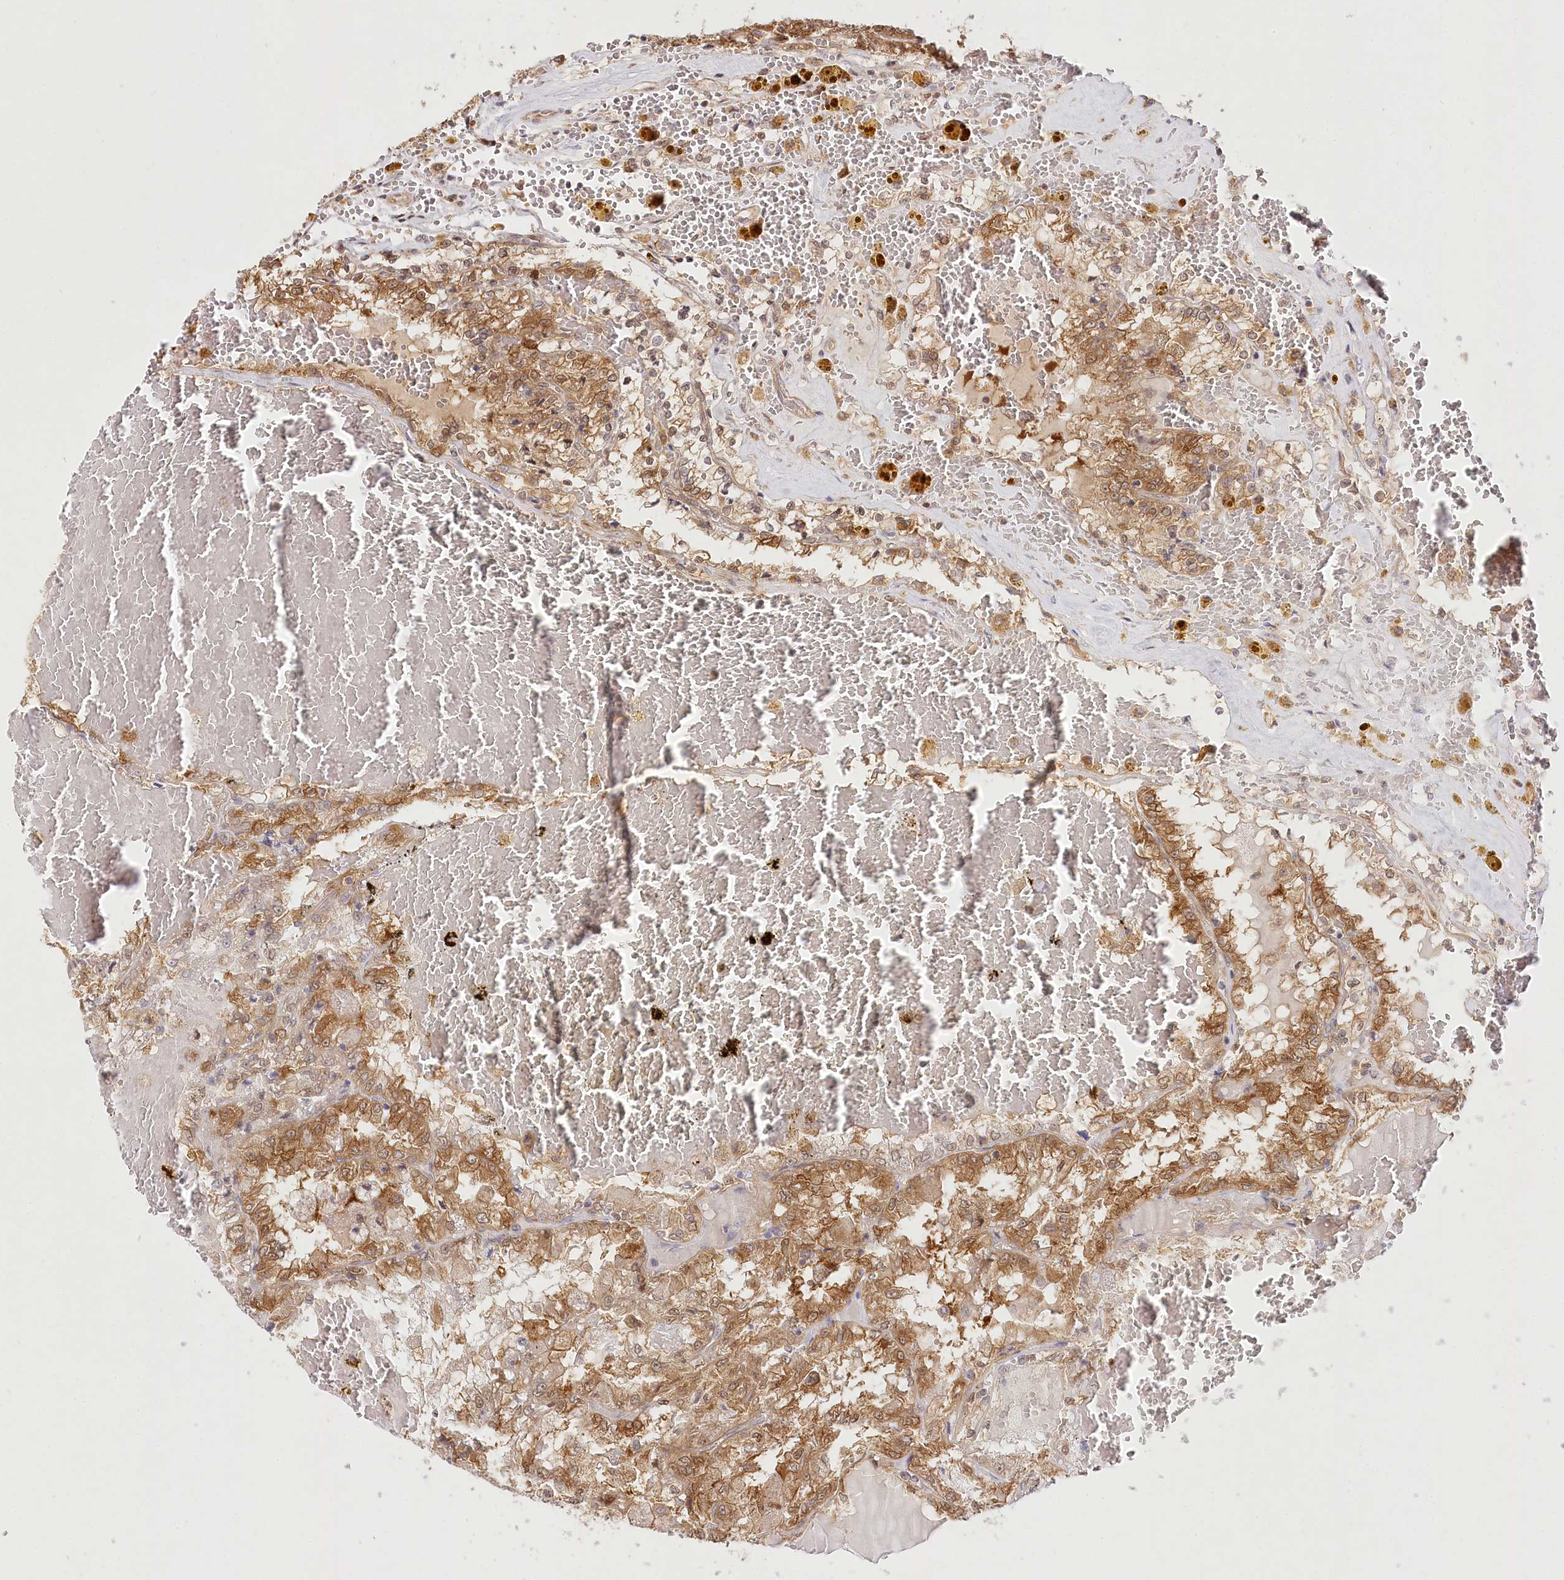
{"staining": {"intensity": "moderate", "quantity": ">75%", "location": "cytoplasmic/membranous"}, "tissue": "renal cancer", "cell_type": "Tumor cells", "image_type": "cancer", "snomed": [{"axis": "morphology", "description": "Adenocarcinoma, NOS"}, {"axis": "topography", "description": "Kidney"}], "caption": "Immunohistochemical staining of renal cancer (adenocarcinoma) reveals medium levels of moderate cytoplasmic/membranous protein positivity in about >75% of tumor cells.", "gene": "INPP4B", "patient": {"sex": "female", "age": 56}}